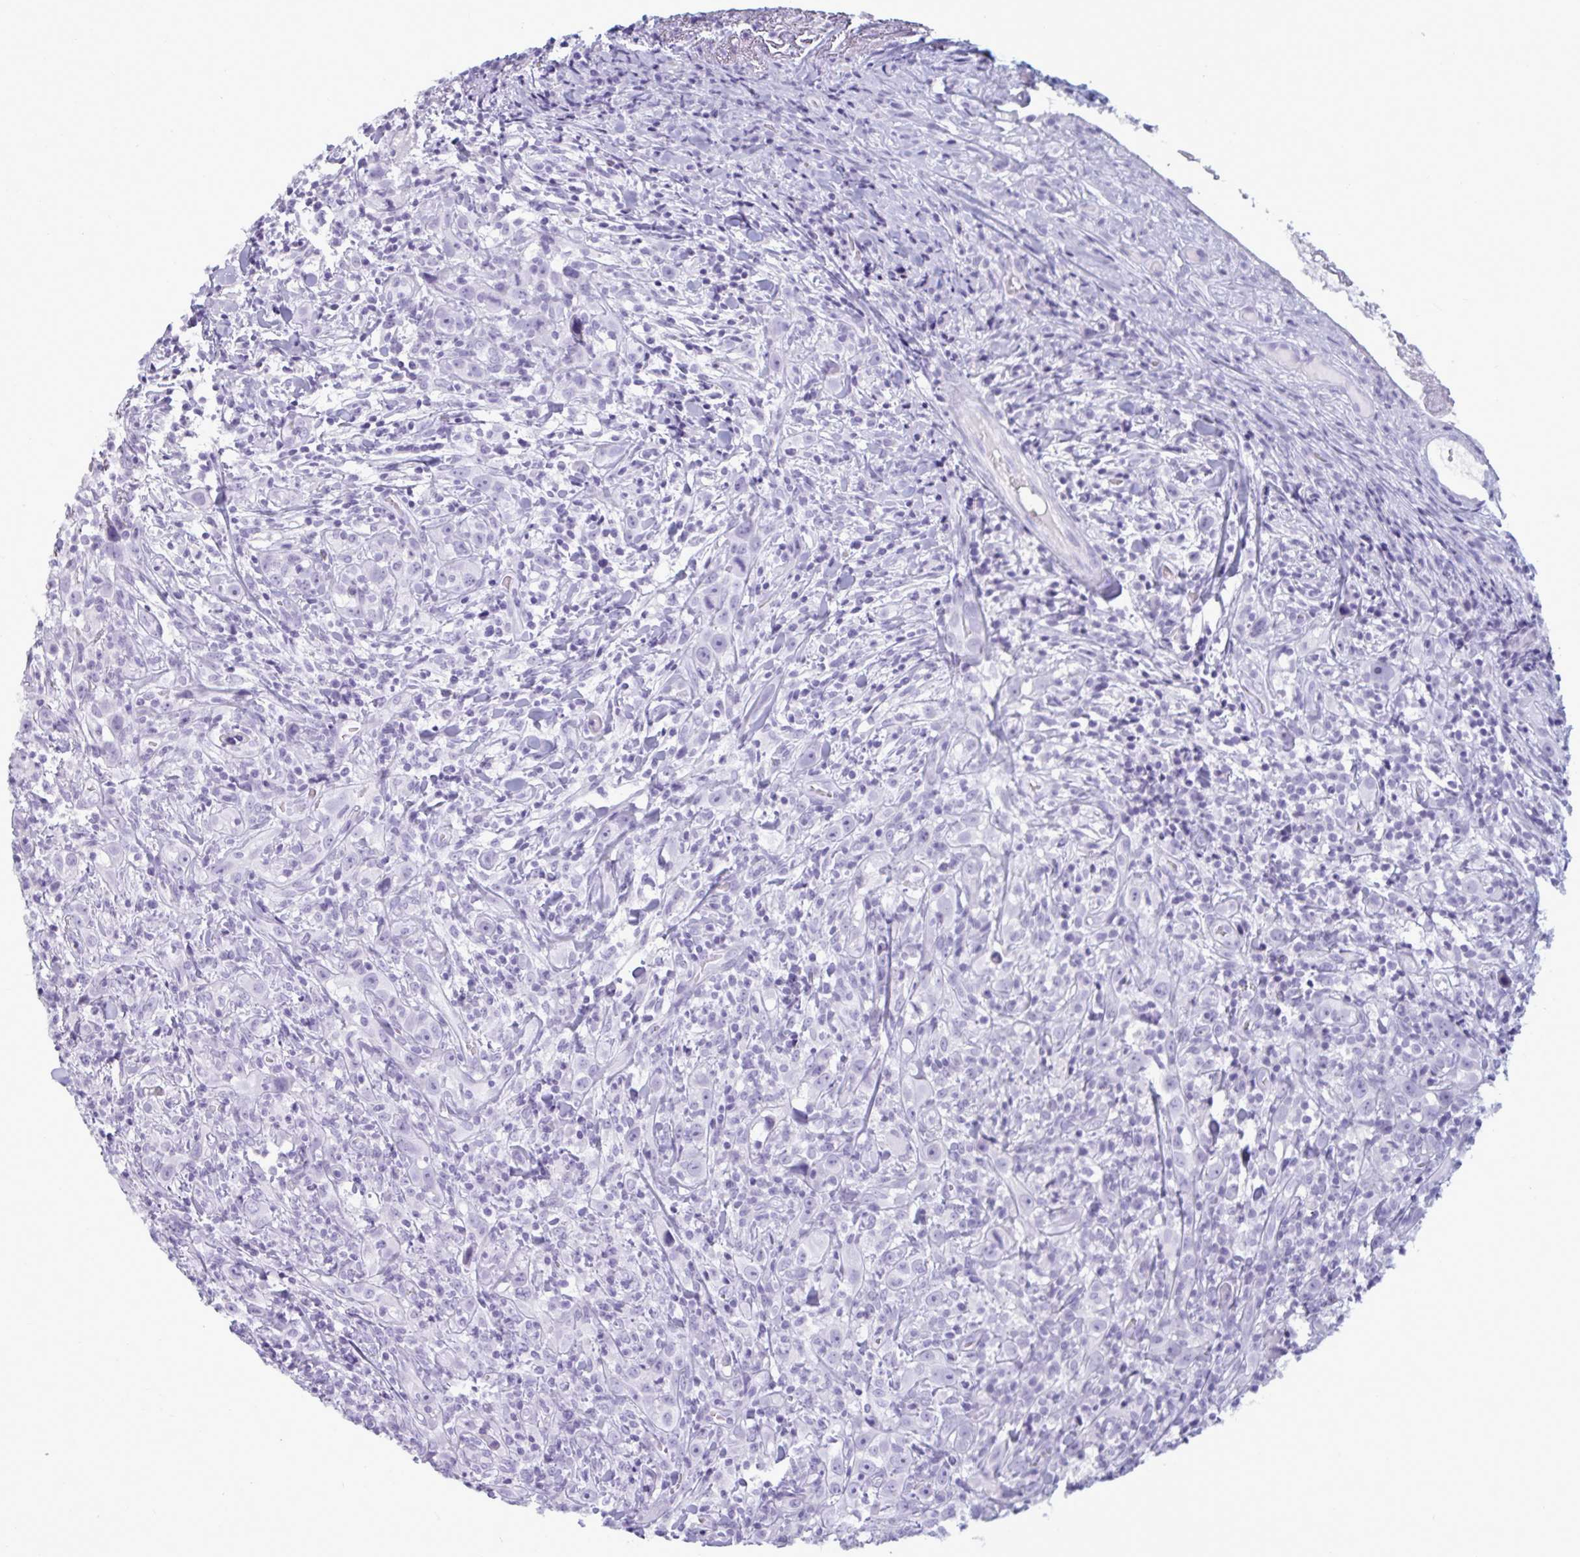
{"staining": {"intensity": "negative", "quantity": "none", "location": "none"}, "tissue": "head and neck cancer", "cell_type": "Tumor cells", "image_type": "cancer", "snomed": [{"axis": "morphology", "description": "Squamous cell carcinoma, NOS"}, {"axis": "topography", "description": "Head-Neck"}], "caption": "Tumor cells are negative for brown protein staining in head and neck cancer (squamous cell carcinoma). The staining is performed using DAB (3,3'-diaminobenzidine) brown chromogen with nuclei counter-stained in using hematoxylin.", "gene": "BBS10", "patient": {"sex": "female", "age": 95}}